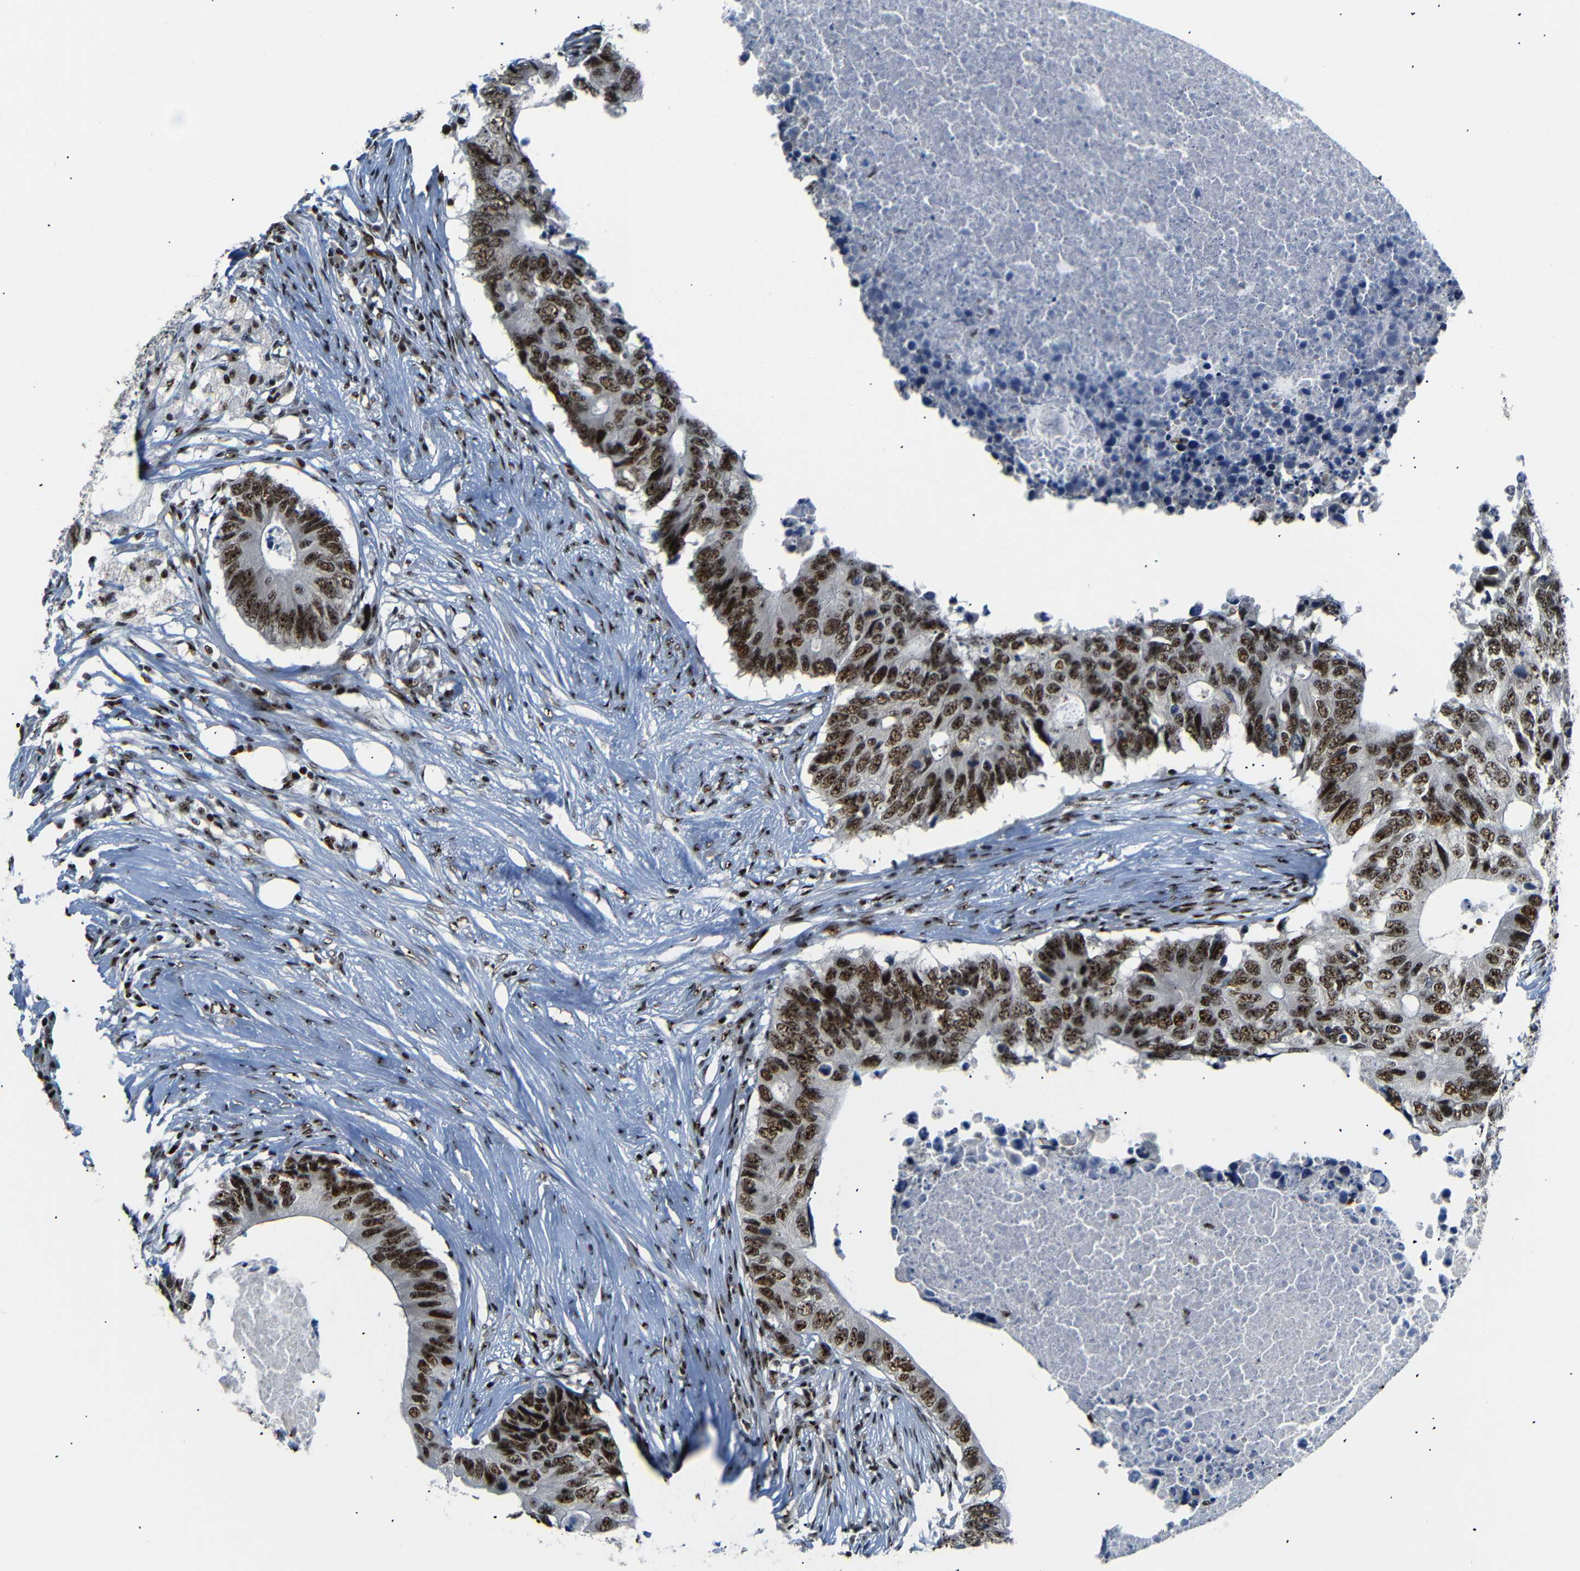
{"staining": {"intensity": "strong", "quantity": ">75%", "location": "nuclear"}, "tissue": "colorectal cancer", "cell_type": "Tumor cells", "image_type": "cancer", "snomed": [{"axis": "morphology", "description": "Adenocarcinoma, NOS"}, {"axis": "topography", "description": "Colon"}], "caption": "Adenocarcinoma (colorectal) was stained to show a protein in brown. There is high levels of strong nuclear staining in approximately >75% of tumor cells. (DAB (3,3'-diaminobenzidine) IHC, brown staining for protein, blue staining for nuclei).", "gene": "SETDB2", "patient": {"sex": "male", "age": 71}}